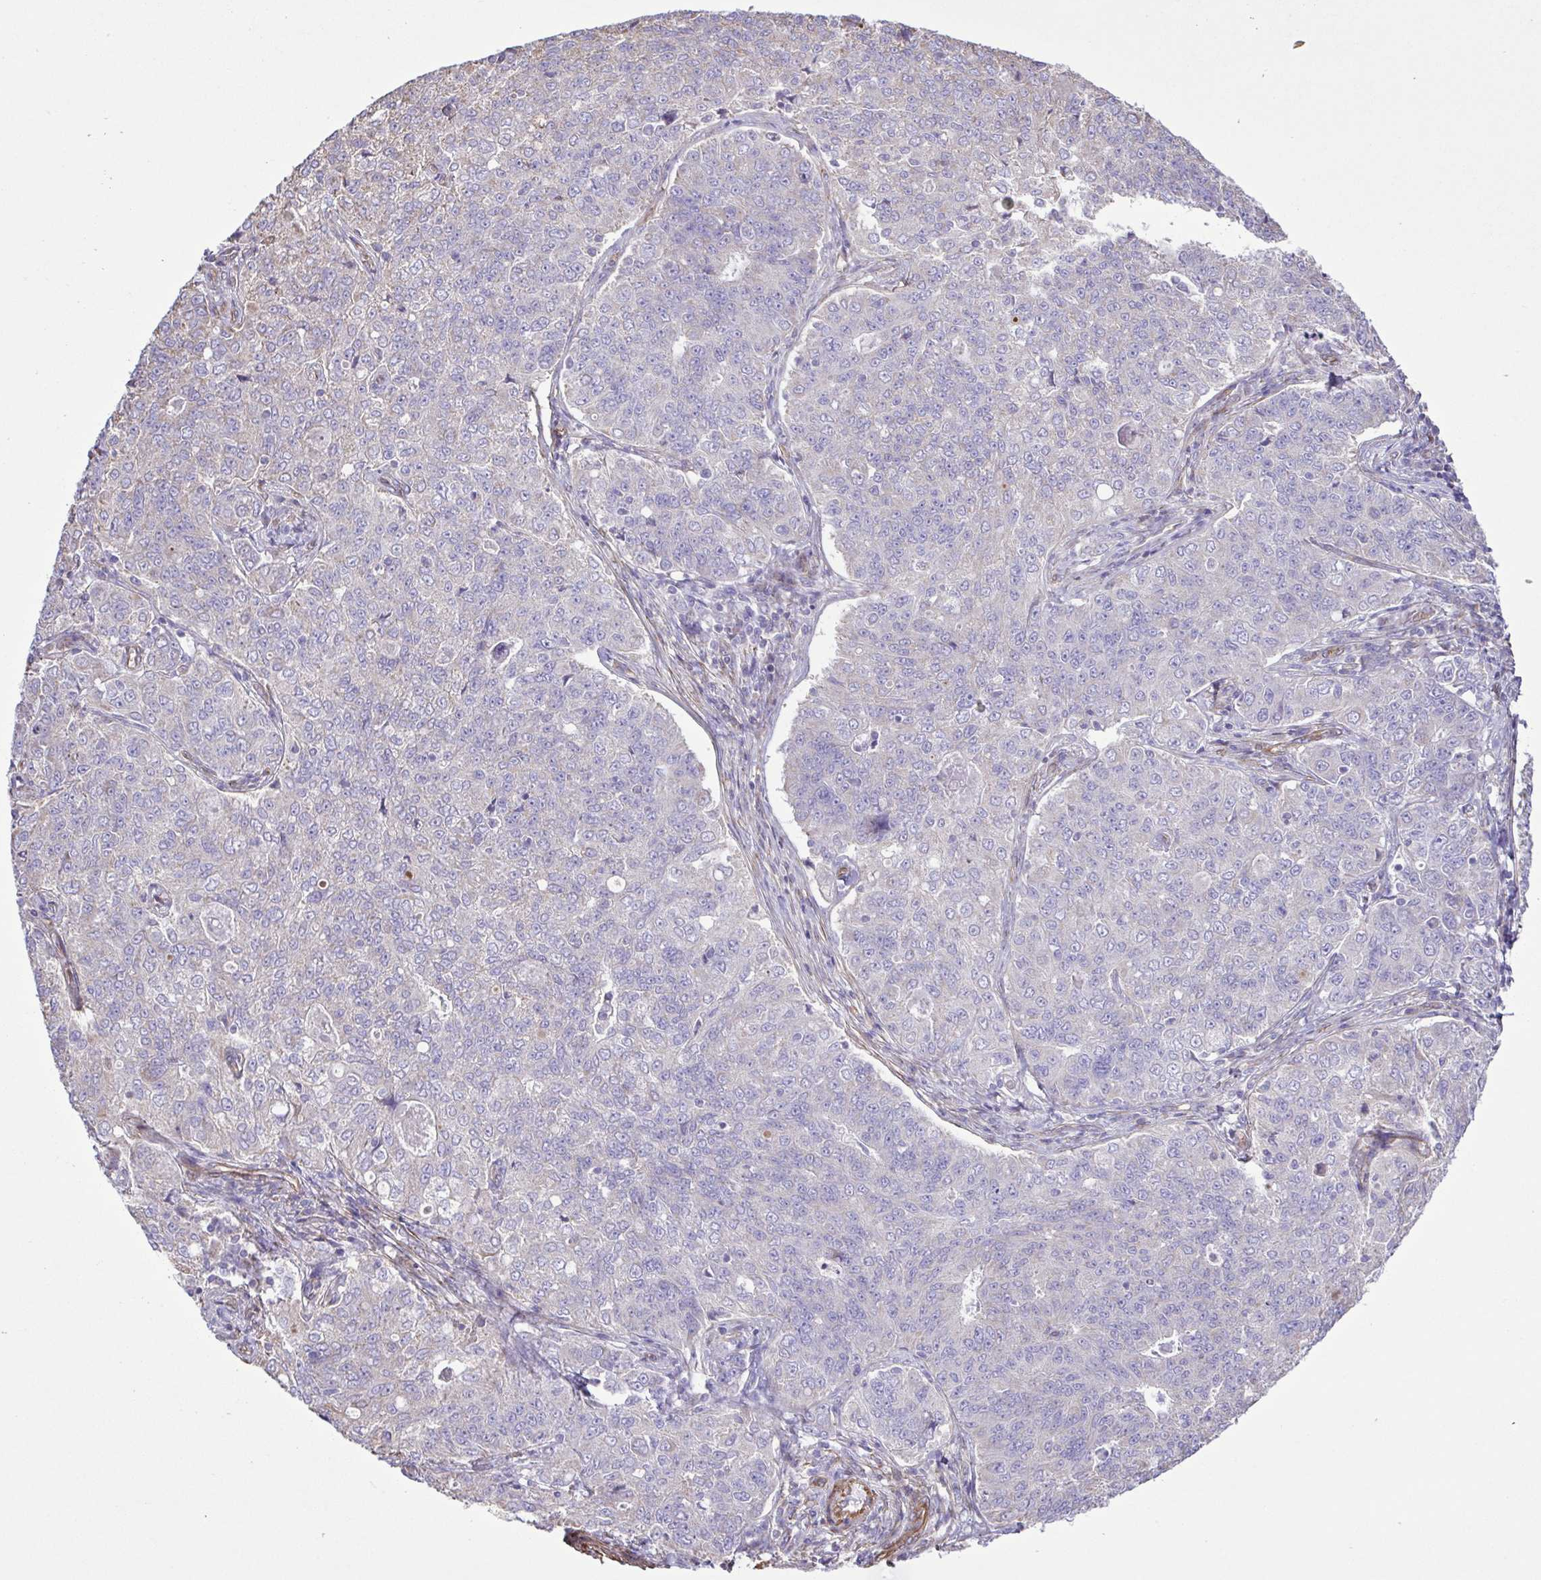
{"staining": {"intensity": "negative", "quantity": "none", "location": "none"}, "tissue": "endometrial cancer", "cell_type": "Tumor cells", "image_type": "cancer", "snomed": [{"axis": "morphology", "description": "Adenocarcinoma, NOS"}, {"axis": "topography", "description": "Endometrium"}], "caption": "High power microscopy photomicrograph of an immunohistochemistry photomicrograph of endometrial adenocarcinoma, revealing no significant expression in tumor cells. (Stains: DAB immunohistochemistry with hematoxylin counter stain, Microscopy: brightfield microscopy at high magnification).", "gene": "FLT1", "patient": {"sex": "female", "age": 43}}